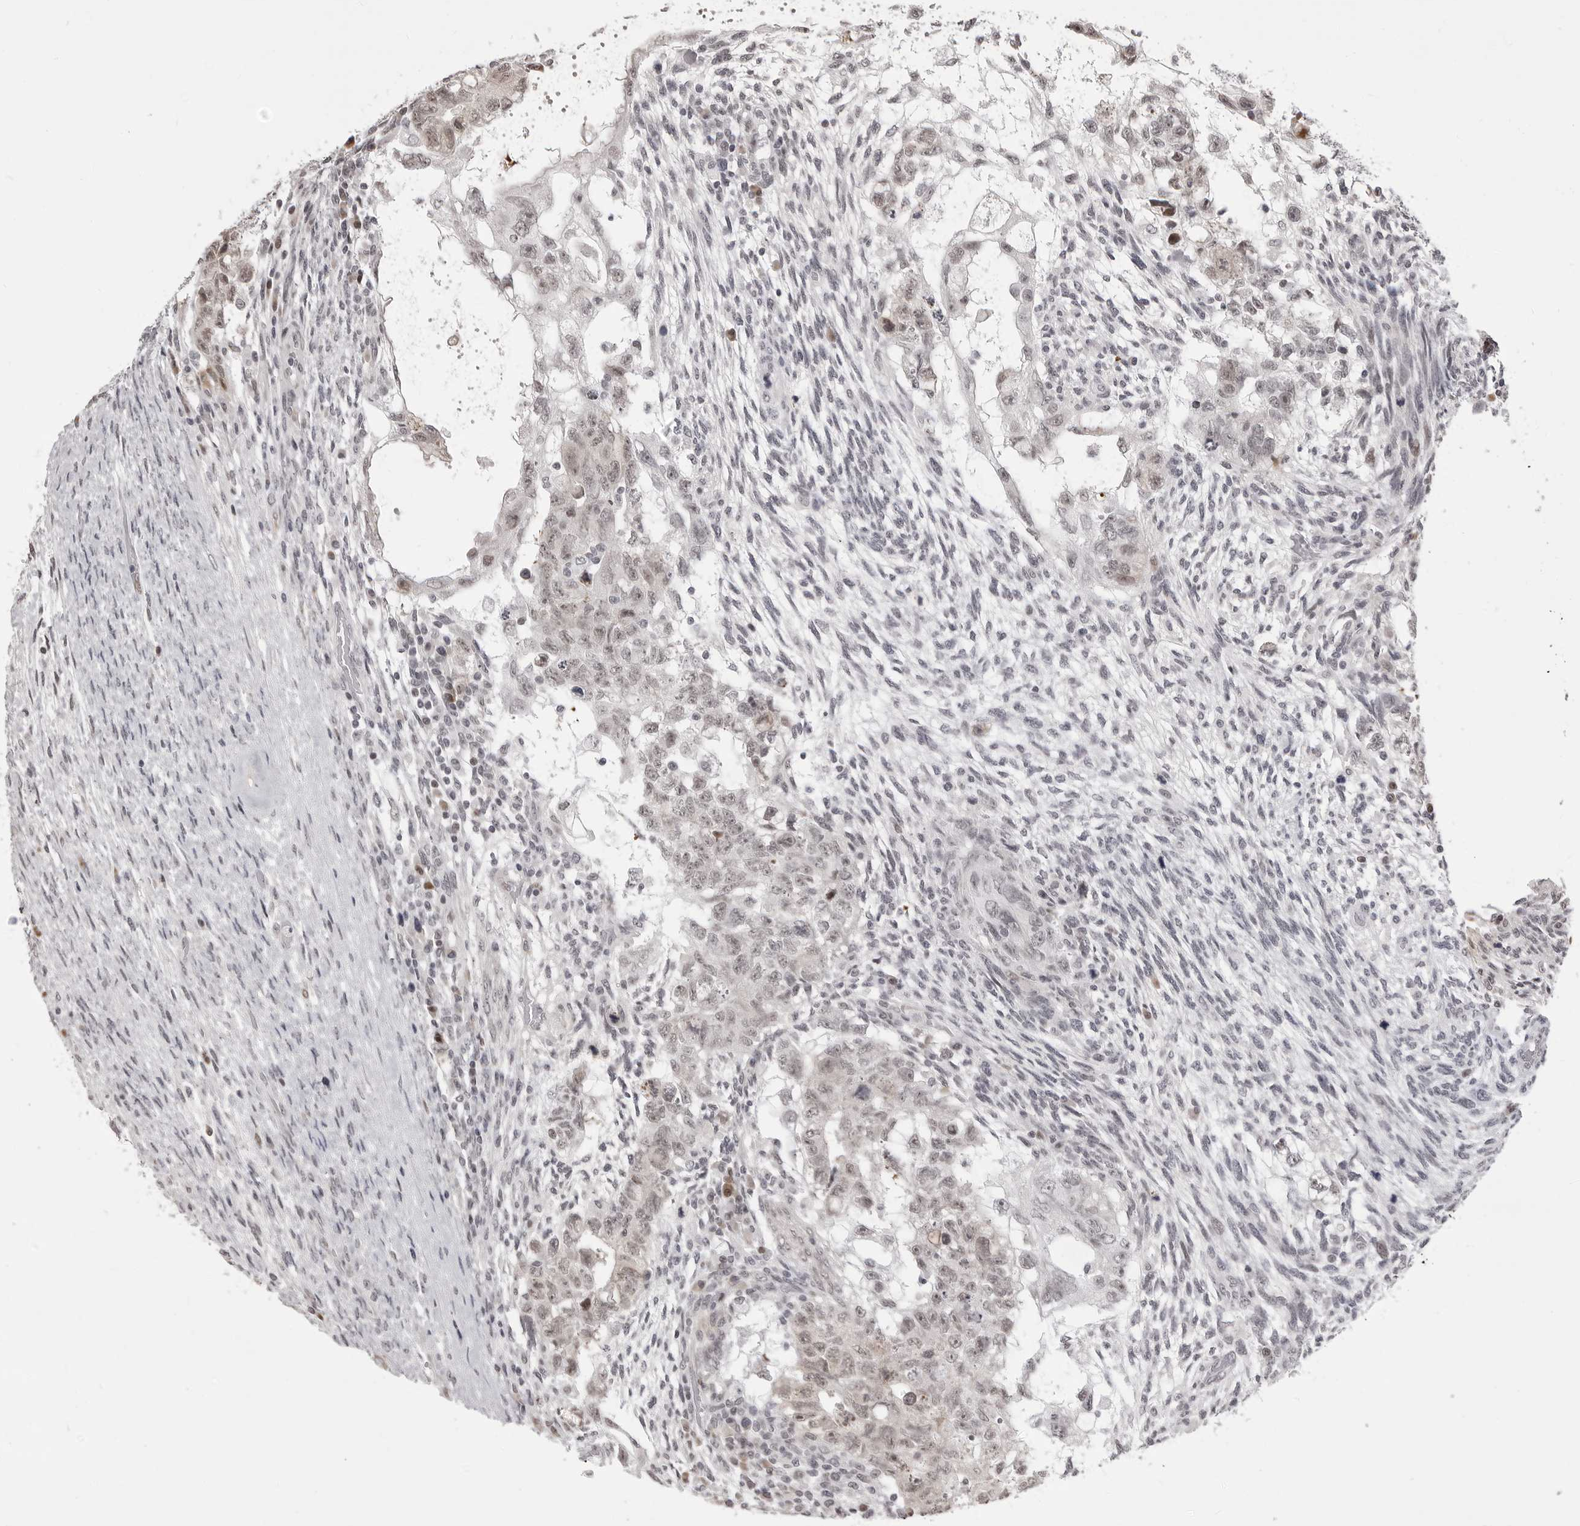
{"staining": {"intensity": "weak", "quantity": "<25%", "location": "nuclear"}, "tissue": "testis cancer", "cell_type": "Tumor cells", "image_type": "cancer", "snomed": [{"axis": "morphology", "description": "Normal tissue, NOS"}, {"axis": "morphology", "description": "Carcinoma, Embryonal, NOS"}, {"axis": "topography", "description": "Testis"}], "caption": "Immunohistochemistry histopathology image of human testis cancer stained for a protein (brown), which demonstrates no positivity in tumor cells. (Brightfield microscopy of DAB (3,3'-diaminobenzidine) immunohistochemistry (IHC) at high magnification).", "gene": "PHF3", "patient": {"sex": "male", "age": 36}}